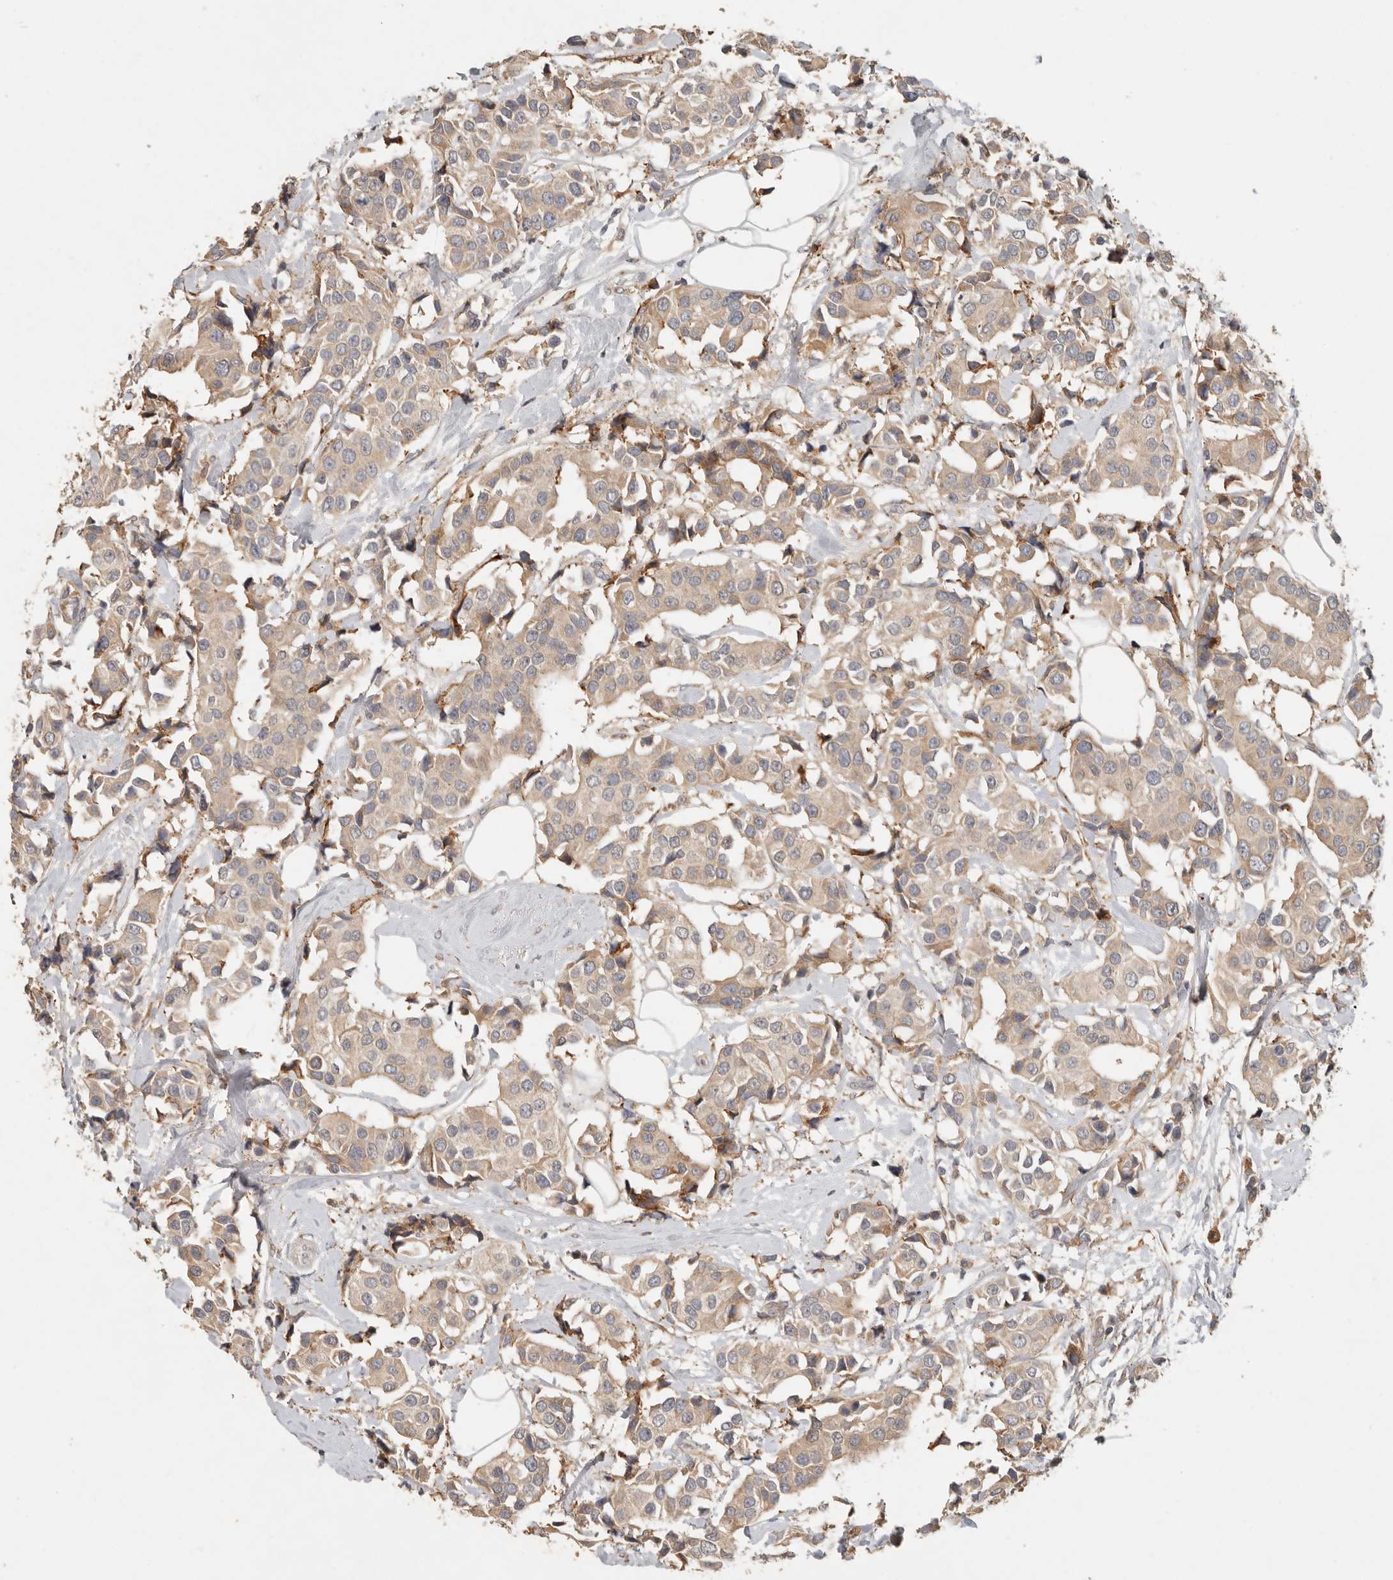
{"staining": {"intensity": "weak", "quantity": ">75%", "location": "cytoplasmic/membranous"}, "tissue": "breast cancer", "cell_type": "Tumor cells", "image_type": "cancer", "snomed": [{"axis": "morphology", "description": "Normal tissue, NOS"}, {"axis": "morphology", "description": "Duct carcinoma"}, {"axis": "topography", "description": "Breast"}], "caption": "The immunohistochemical stain labels weak cytoplasmic/membranous staining in tumor cells of intraductal carcinoma (breast) tissue.", "gene": "ARHGEF10L", "patient": {"sex": "female", "age": 39}}